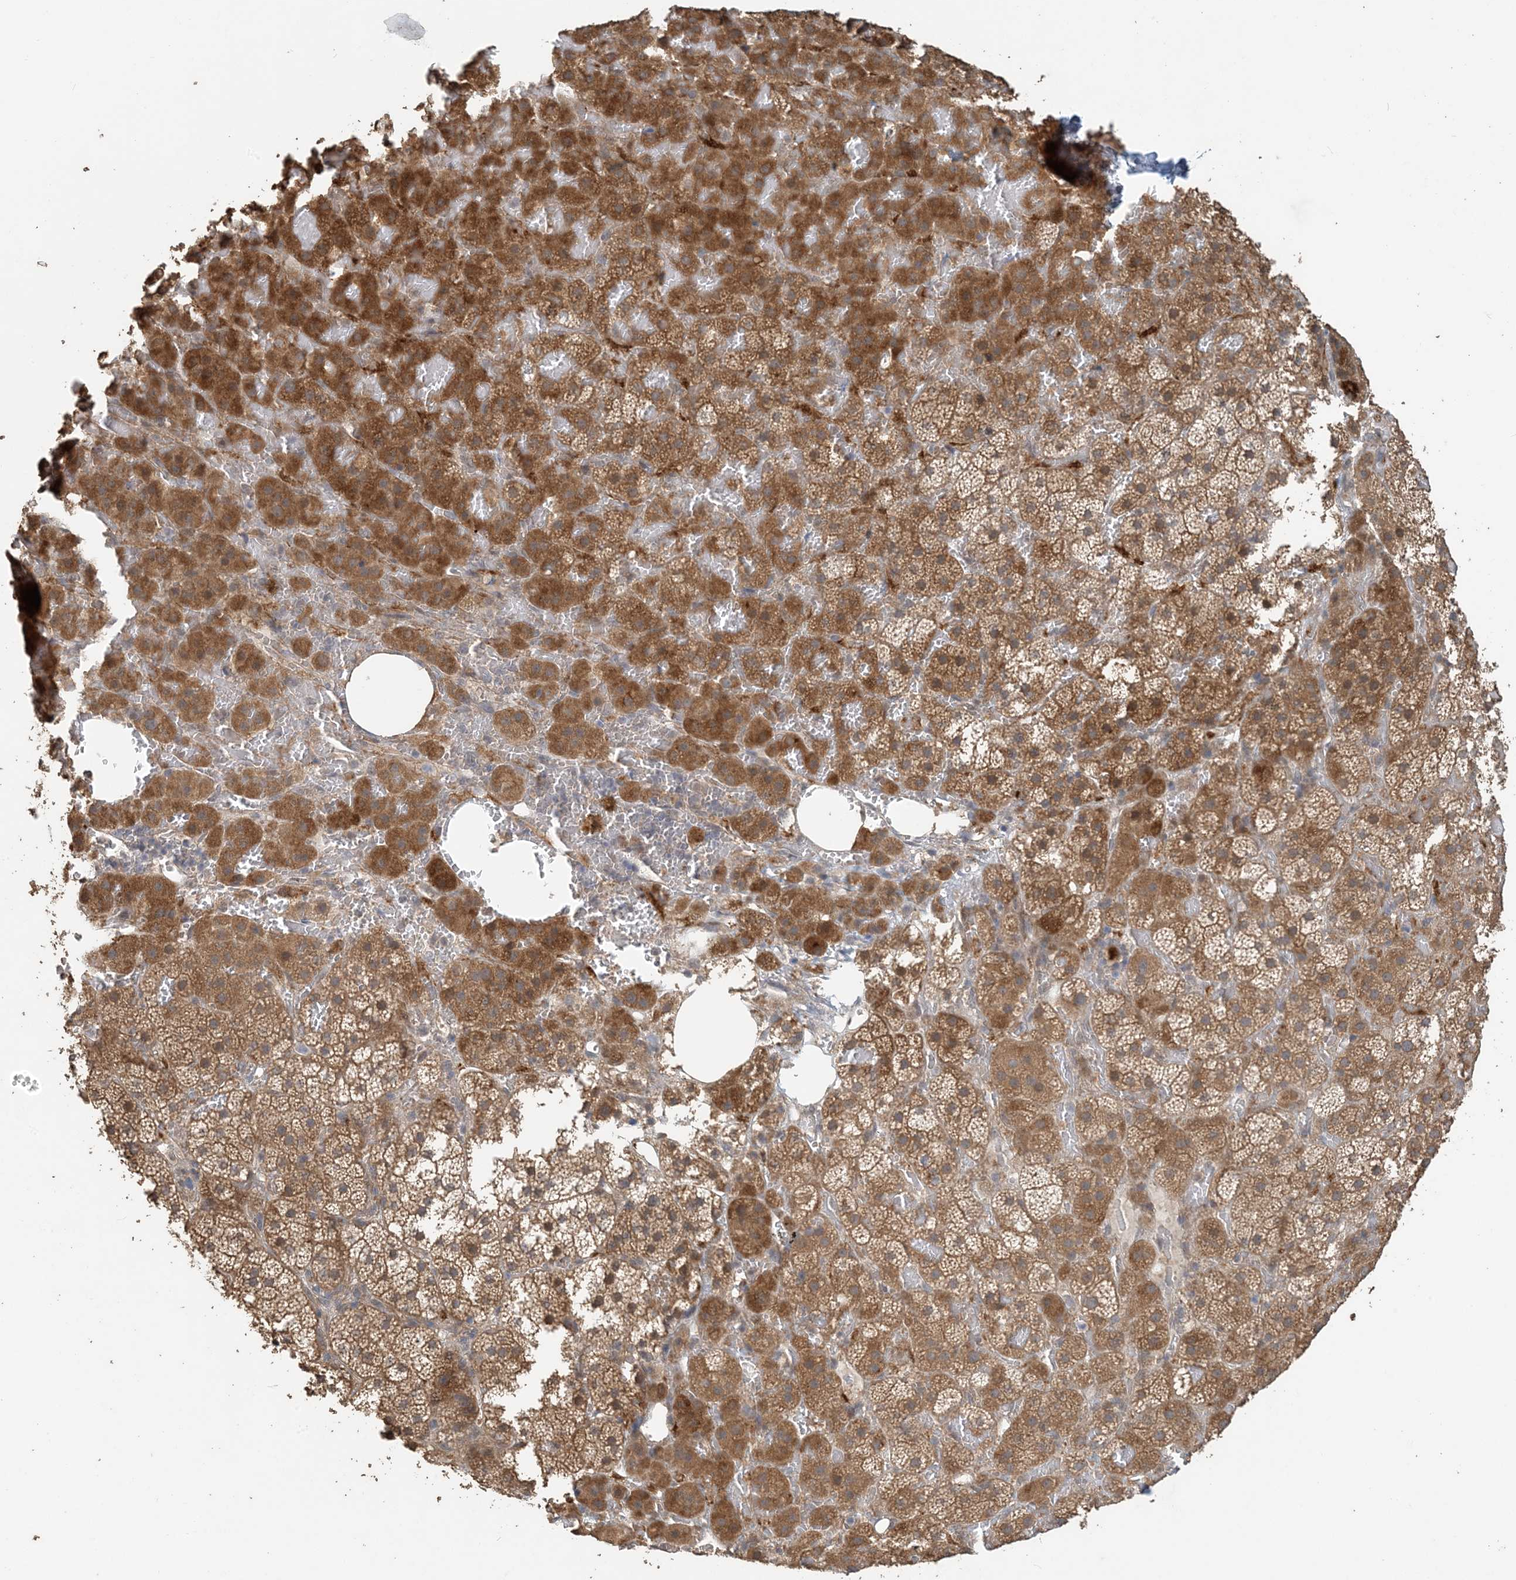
{"staining": {"intensity": "strong", "quantity": ">75%", "location": "cytoplasmic/membranous"}, "tissue": "adrenal gland", "cell_type": "Glandular cells", "image_type": "normal", "snomed": [{"axis": "morphology", "description": "Normal tissue, NOS"}, {"axis": "topography", "description": "Adrenal gland"}], "caption": "A brown stain highlights strong cytoplasmic/membranous staining of a protein in glandular cells of benign adrenal gland. The staining is performed using DAB brown chromogen to label protein expression. The nuclei are counter-stained blue using hematoxylin.", "gene": "ZC3H12A", "patient": {"sex": "female", "age": 59}}